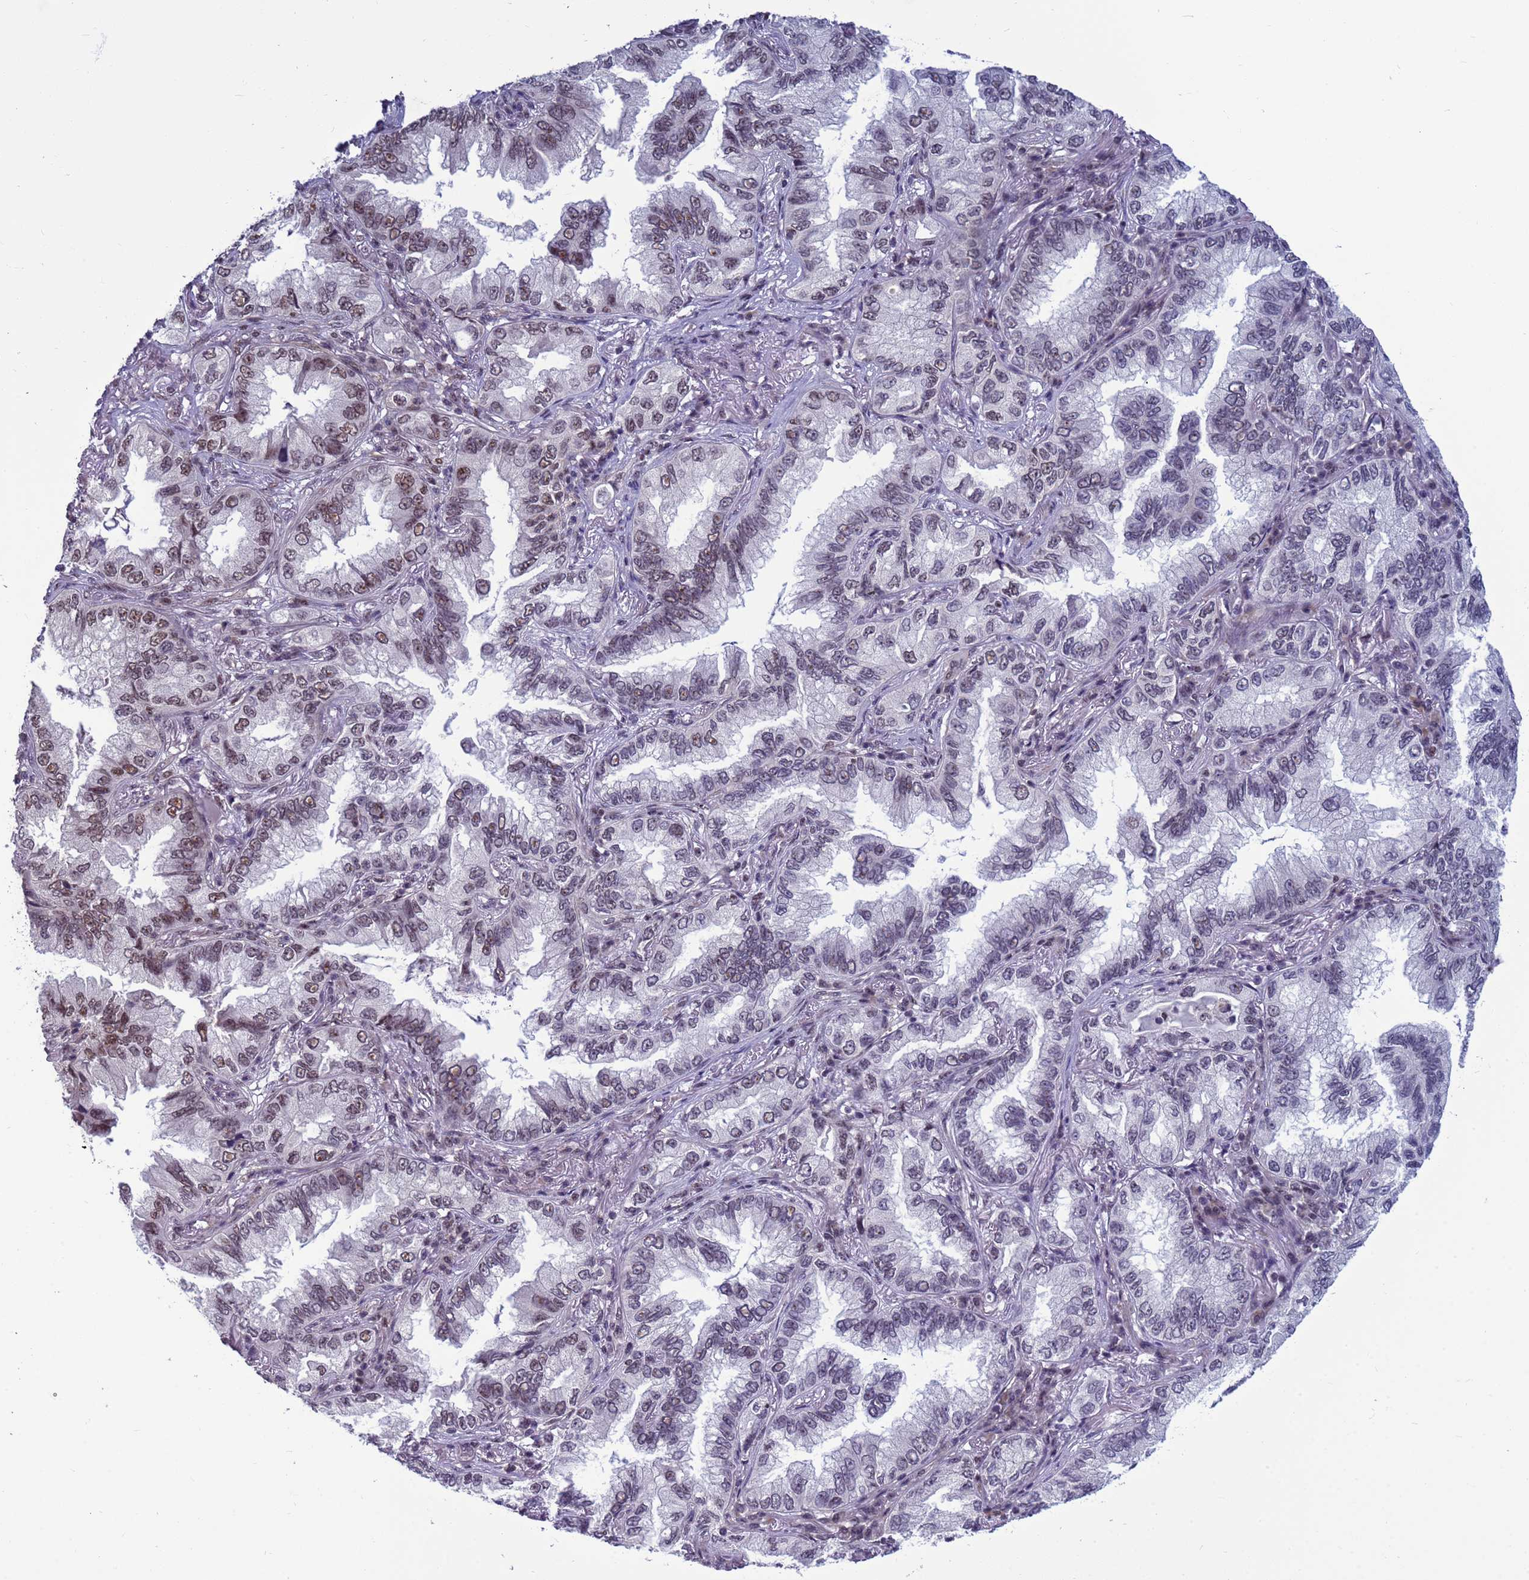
{"staining": {"intensity": "moderate", "quantity": "<25%", "location": "nuclear"}, "tissue": "lung cancer", "cell_type": "Tumor cells", "image_type": "cancer", "snomed": [{"axis": "morphology", "description": "Adenocarcinoma, NOS"}, {"axis": "topography", "description": "Lung"}], "caption": "Immunohistochemical staining of adenocarcinoma (lung) displays low levels of moderate nuclear protein expression in about <25% of tumor cells. (Stains: DAB (3,3'-diaminobenzidine) in brown, nuclei in blue, Microscopy: brightfield microscopy at high magnification).", "gene": "NSL1", "patient": {"sex": "female", "age": 69}}